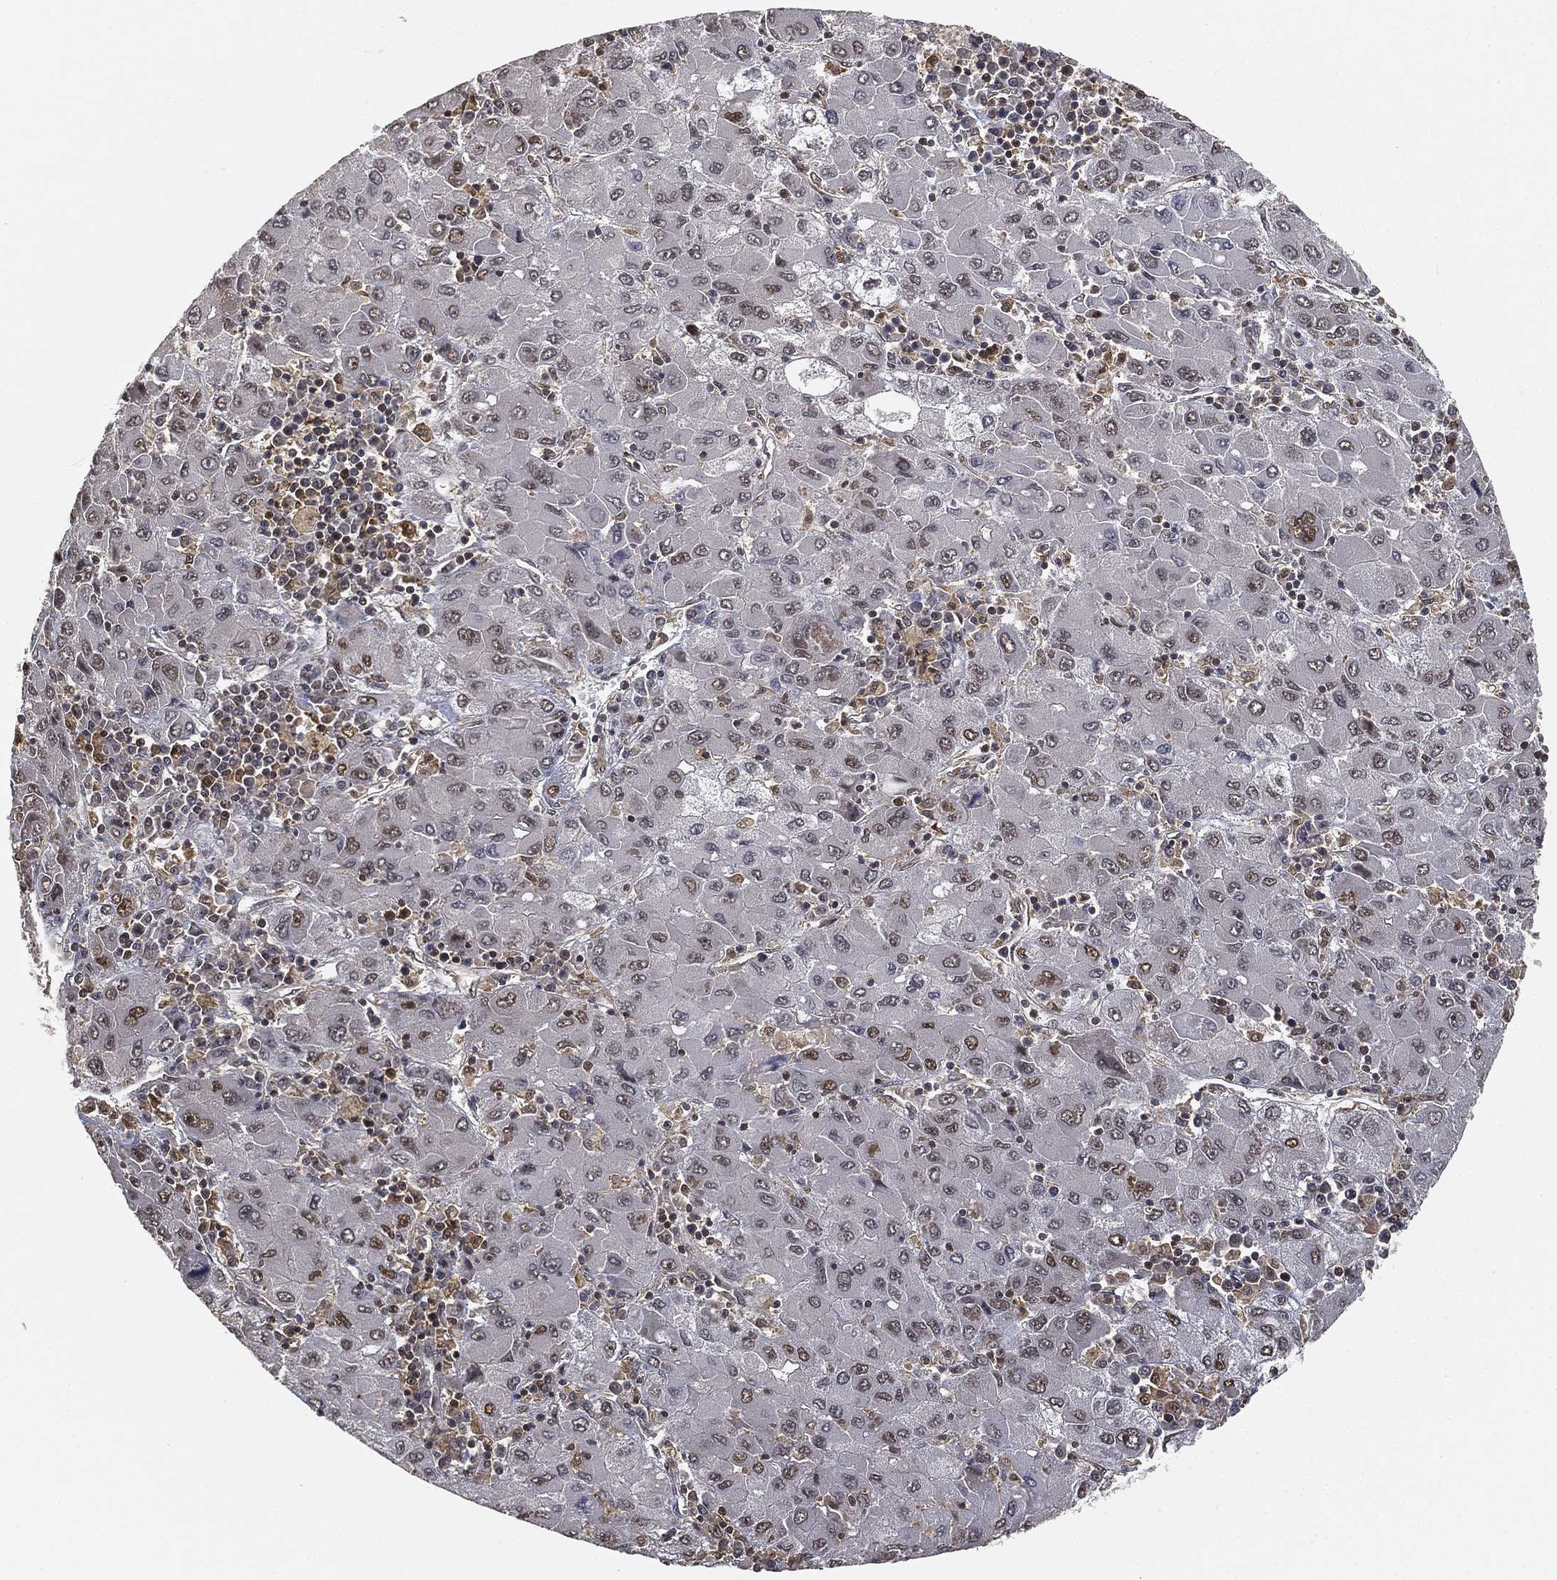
{"staining": {"intensity": "negative", "quantity": "none", "location": "none"}, "tissue": "liver cancer", "cell_type": "Tumor cells", "image_type": "cancer", "snomed": [{"axis": "morphology", "description": "Carcinoma, Hepatocellular, NOS"}, {"axis": "topography", "description": "Liver"}], "caption": "An IHC photomicrograph of liver hepatocellular carcinoma is shown. There is no staining in tumor cells of liver hepatocellular carcinoma. (Brightfield microscopy of DAB (3,3'-diaminobenzidine) immunohistochemistry (IHC) at high magnification).", "gene": "WDR26", "patient": {"sex": "male", "age": 75}}